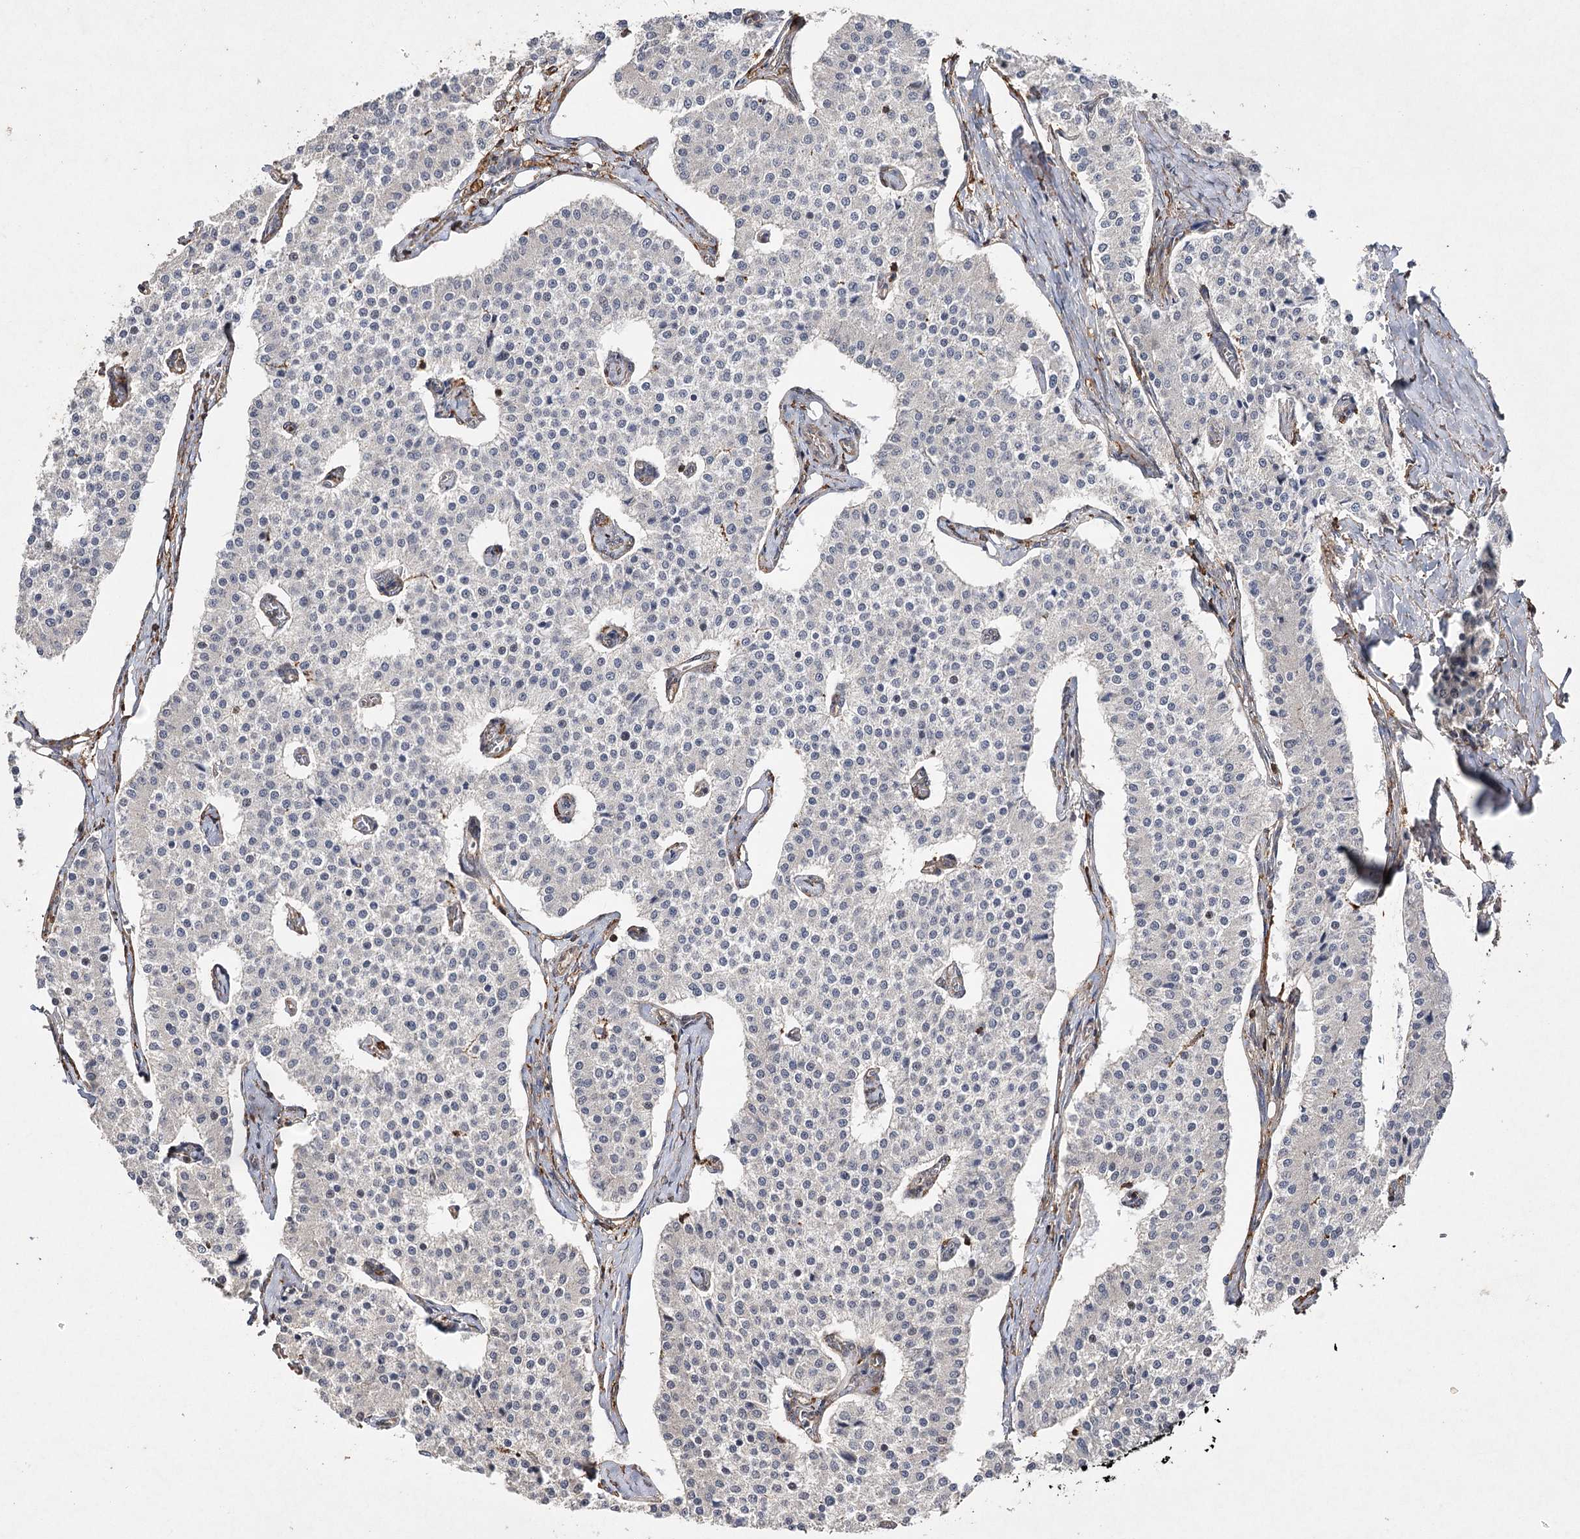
{"staining": {"intensity": "negative", "quantity": "none", "location": "none"}, "tissue": "carcinoid", "cell_type": "Tumor cells", "image_type": "cancer", "snomed": [{"axis": "morphology", "description": "Carcinoid, malignant, NOS"}, {"axis": "topography", "description": "Colon"}], "caption": "Carcinoid stained for a protein using immunohistochemistry (IHC) exhibits no expression tumor cells.", "gene": "OBSL1", "patient": {"sex": "female", "age": 52}}